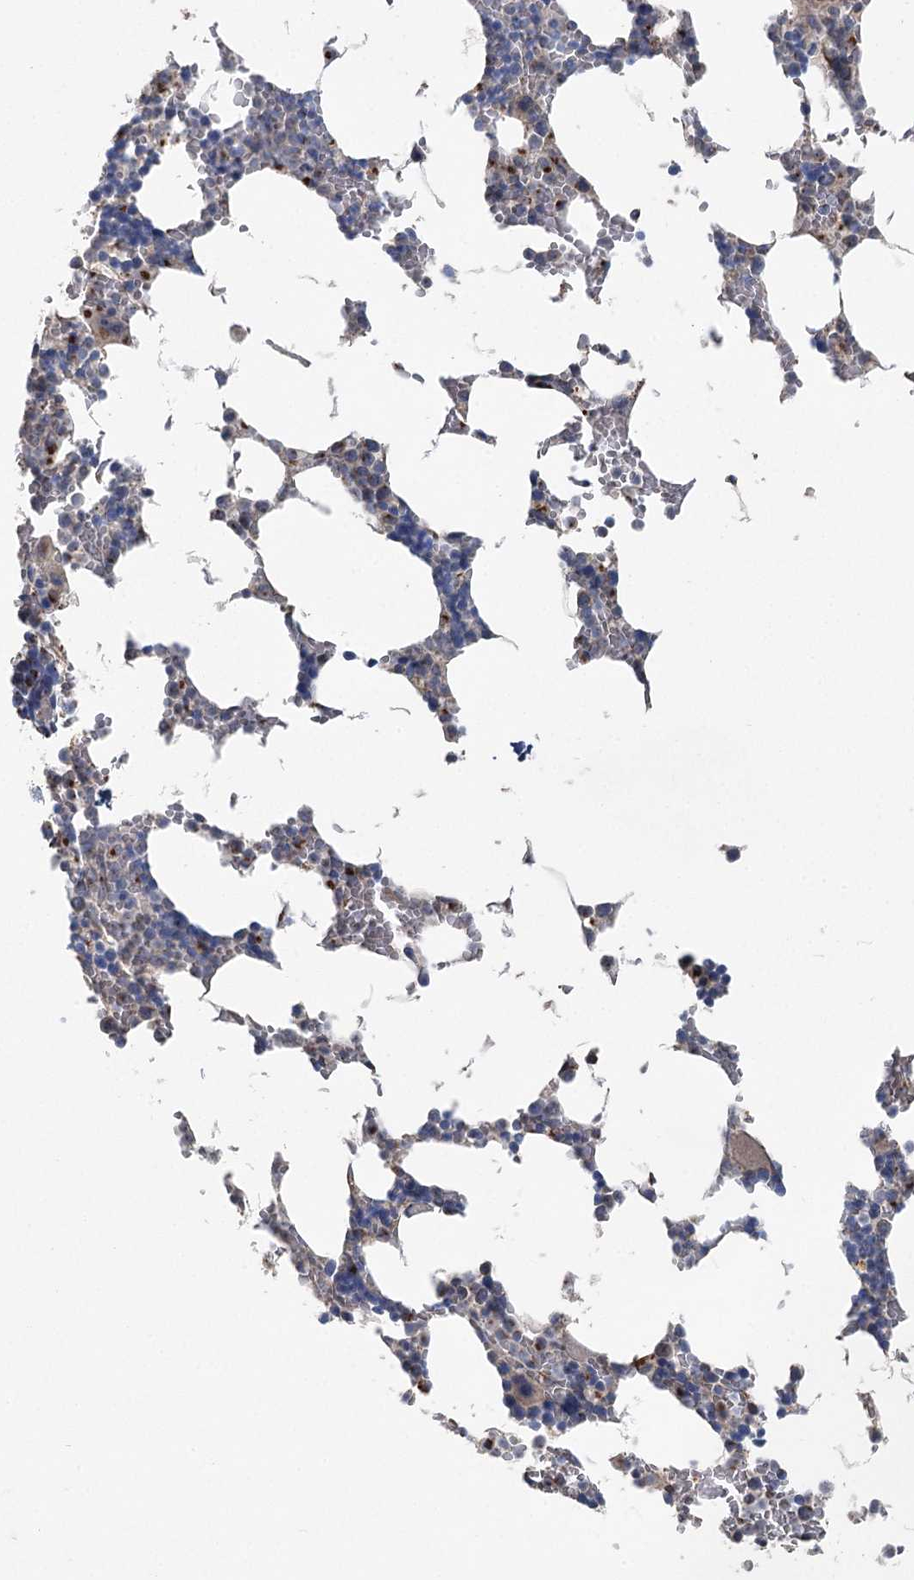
{"staining": {"intensity": "moderate", "quantity": "<25%", "location": "cytoplasmic/membranous"}, "tissue": "bone marrow", "cell_type": "Hematopoietic cells", "image_type": "normal", "snomed": [{"axis": "morphology", "description": "Normal tissue, NOS"}, {"axis": "topography", "description": "Bone marrow"}], "caption": "Immunohistochemical staining of unremarkable bone marrow reveals low levels of moderate cytoplasmic/membranous staining in about <25% of hematopoietic cells. The staining was performed using DAB, with brown indicating positive protein expression. Nuclei are stained blue with hematoxylin.", "gene": "ITIH5", "patient": {"sex": "male", "age": 70}}